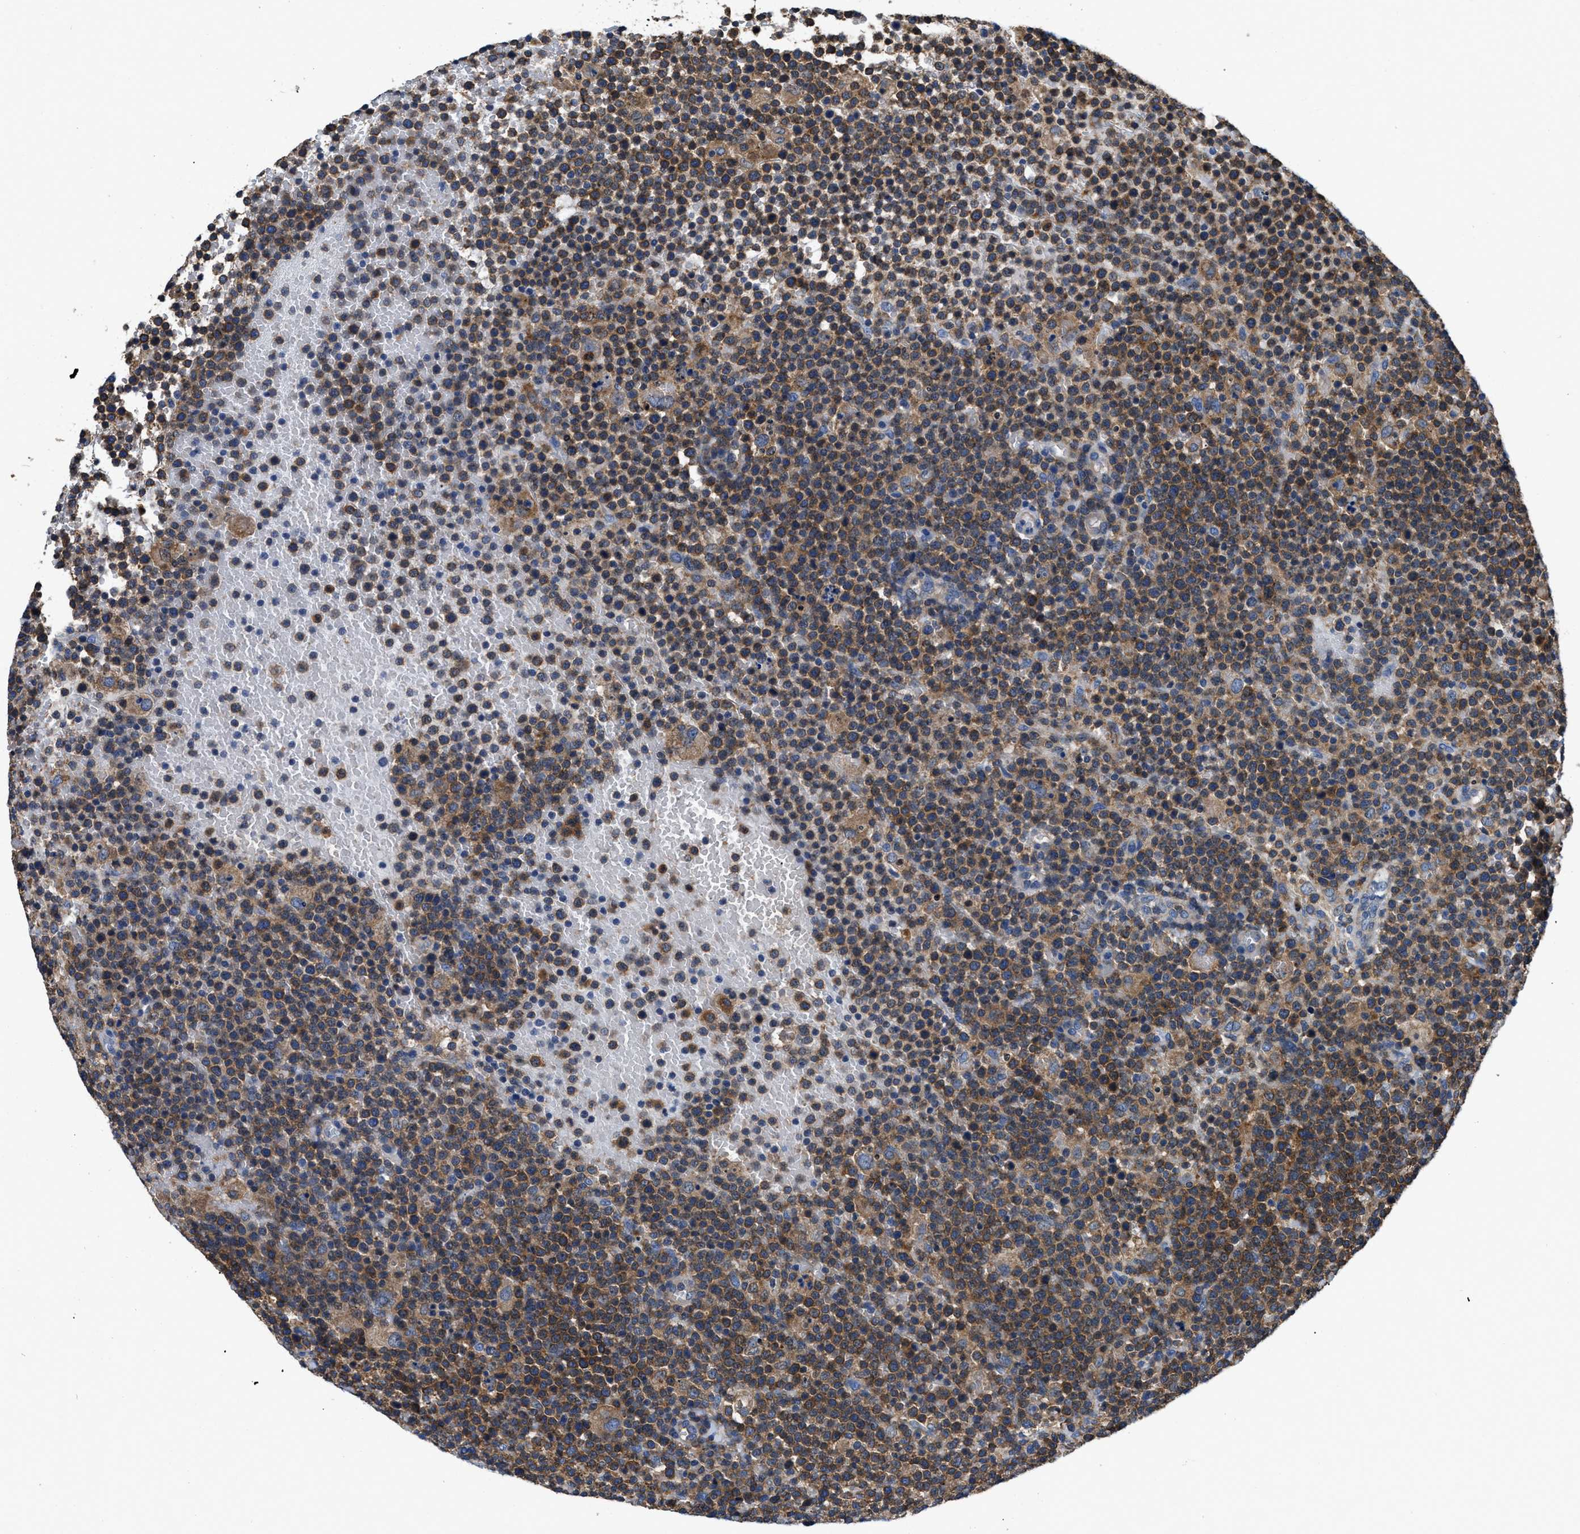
{"staining": {"intensity": "moderate", "quantity": ">75%", "location": "cytoplasmic/membranous"}, "tissue": "lymphoma", "cell_type": "Tumor cells", "image_type": "cancer", "snomed": [{"axis": "morphology", "description": "Malignant lymphoma, non-Hodgkin's type, High grade"}, {"axis": "topography", "description": "Lymph node"}], "caption": "The image displays staining of lymphoma, revealing moderate cytoplasmic/membranous protein positivity (brown color) within tumor cells. Immunohistochemistry (ihc) stains the protein in brown and the nuclei are stained blue.", "gene": "PKM", "patient": {"sex": "male", "age": 61}}